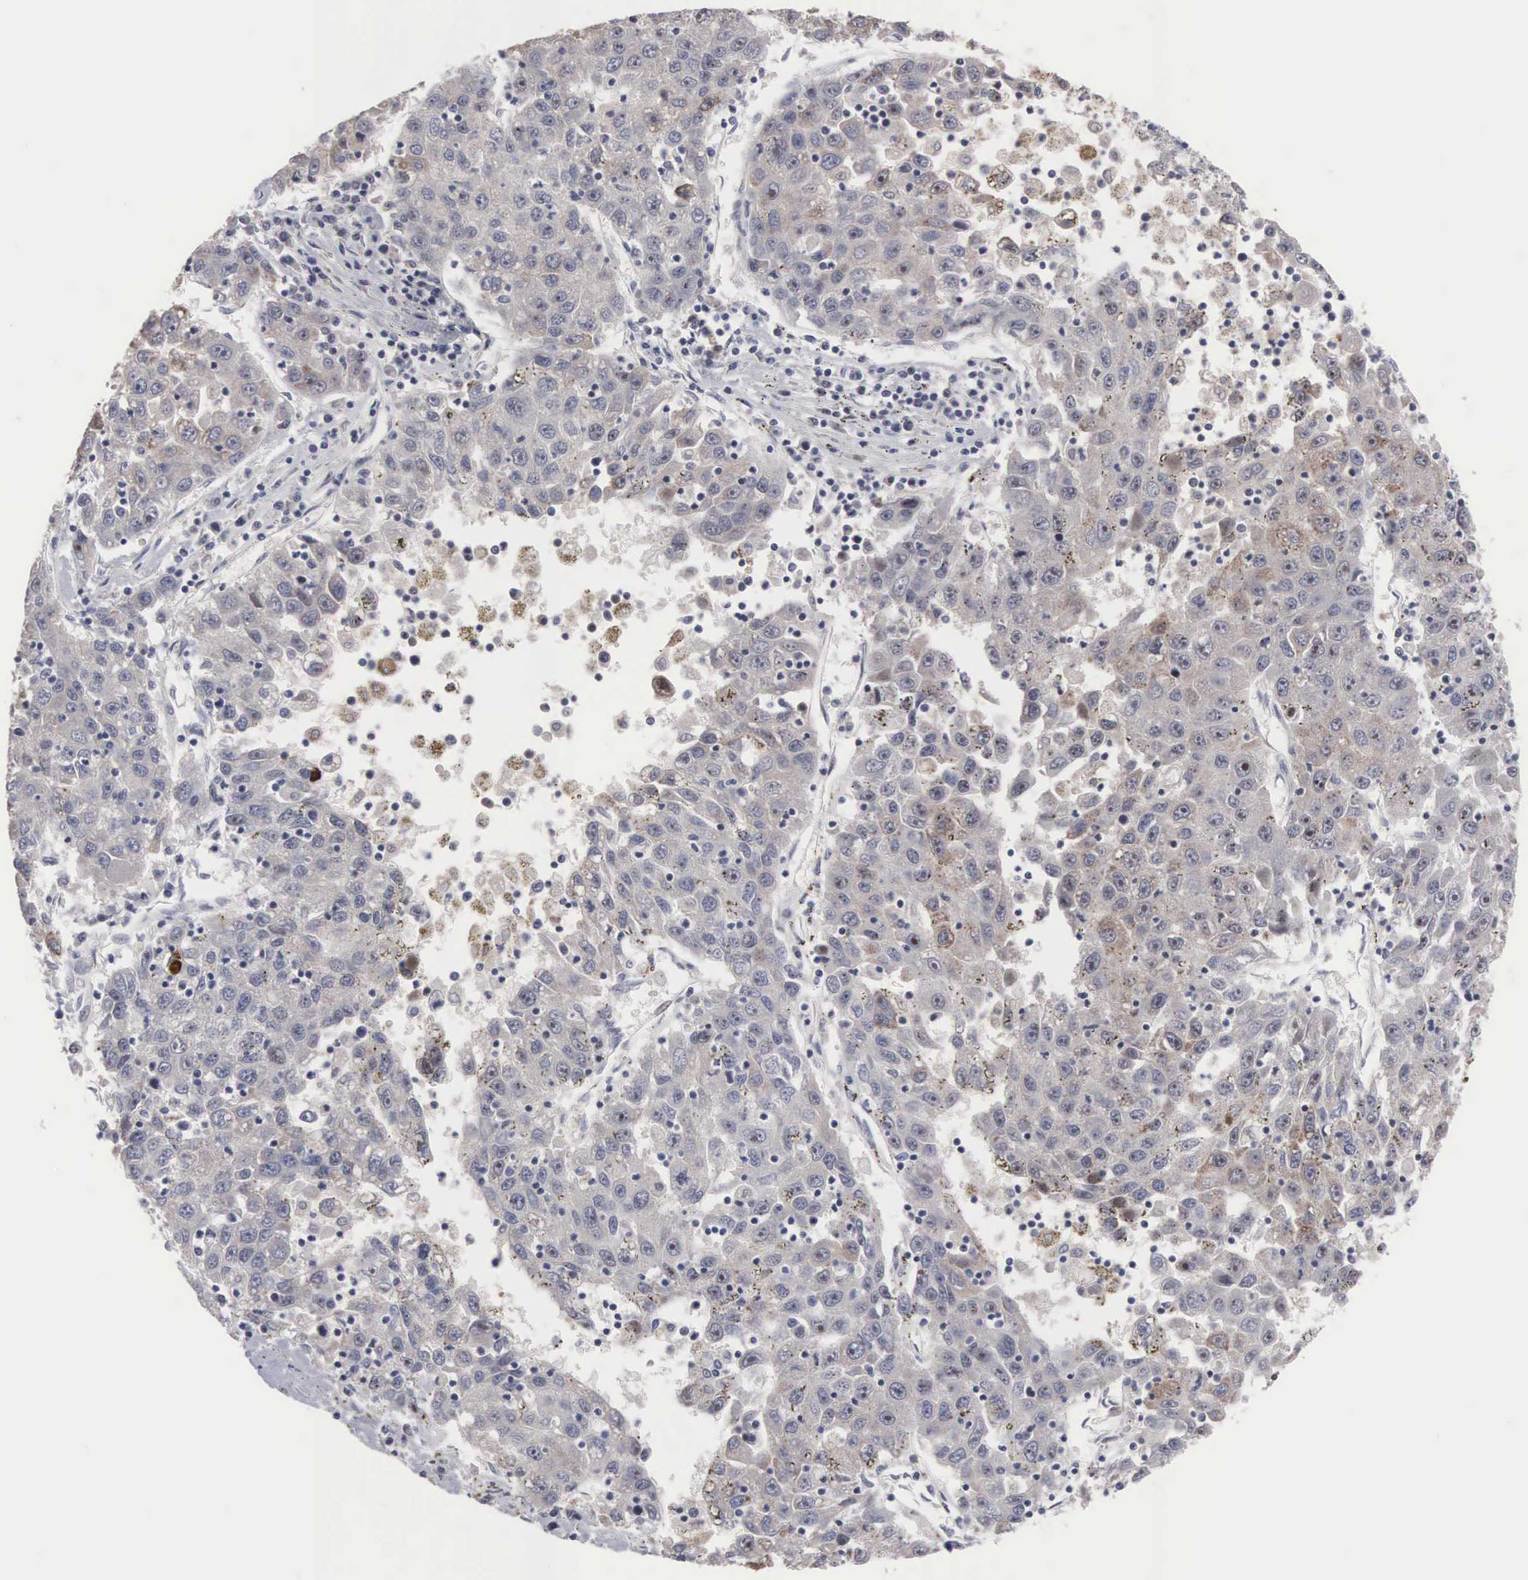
{"staining": {"intensity": "negative", "quantity": "none", "location": "none"}, "tissue": "liver cancer", "cell_type": "Tumor cells", "image_type": "cancer", "snomed": [{"axis": "morphology", "description": "Carcinoma, Hepatocellular, NOS"}, {"axis": "topography", "description": "Liver"}], "caption": "Tumor cells are negative for protein expression in human liver hepatocellular carcinoma.", "gene": "ACOT4", "patient": {"sex": "male", "age": 49}}